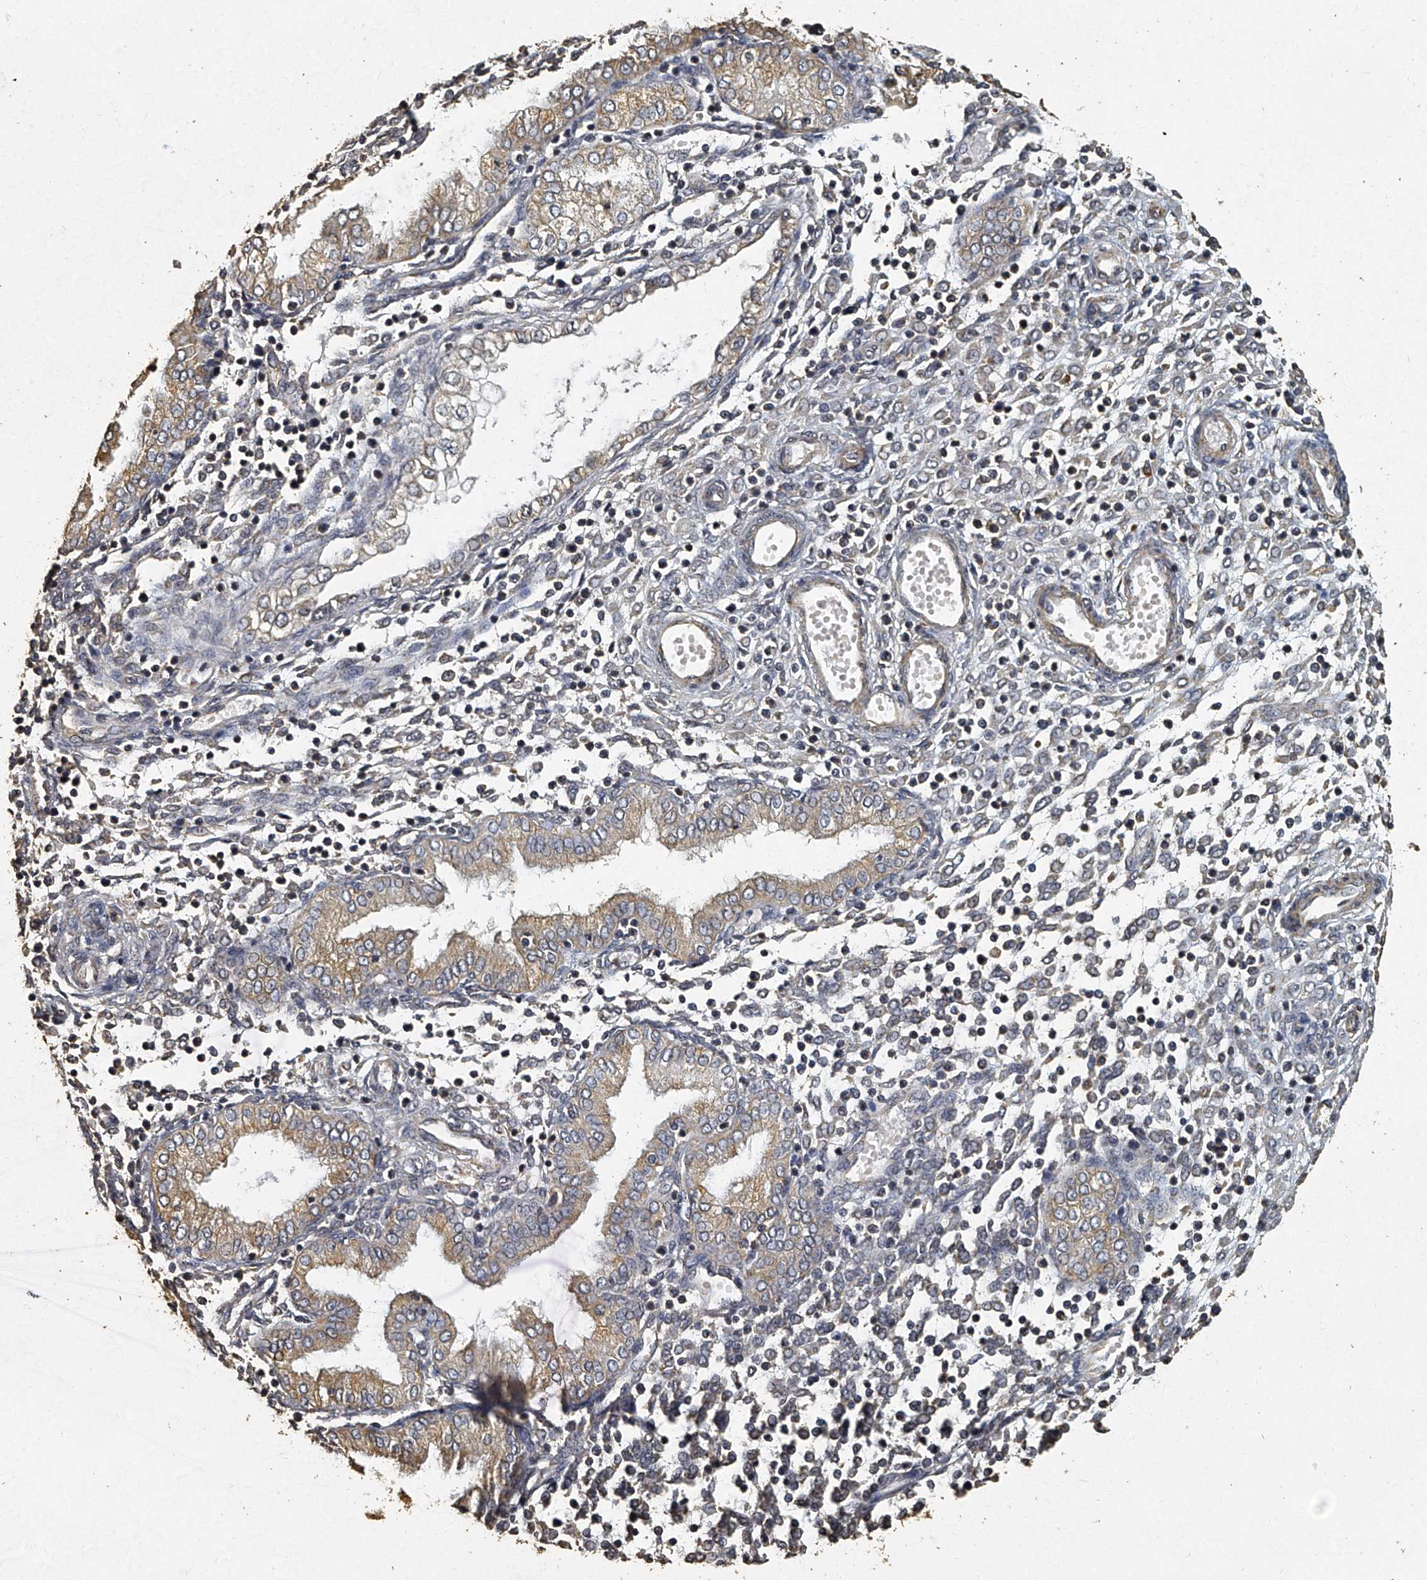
{"staining": {"intensity": "weak", "quantity": "25%-75%", "location": "cytoplasmic/membranous"}, "tissue": "endometrium", "cell_type": "Cells in endometrial stroma", "image_type": "normal", "snomed": [{"axis": "morphology", "description": "Normal tissue, NOS"}, {"axis": "topography", "description": "Endometrium"}], "caption": "A high-resolution histopathology image shows immunohistochemistry staining of normal endometrium, which demonstrates weak cytoplasmic/membranous positivity in approximately 25%-75% of cells in endometrial stroma.", "gene": "MRPL28", "patient": {"sex": "female", "age": 53}}